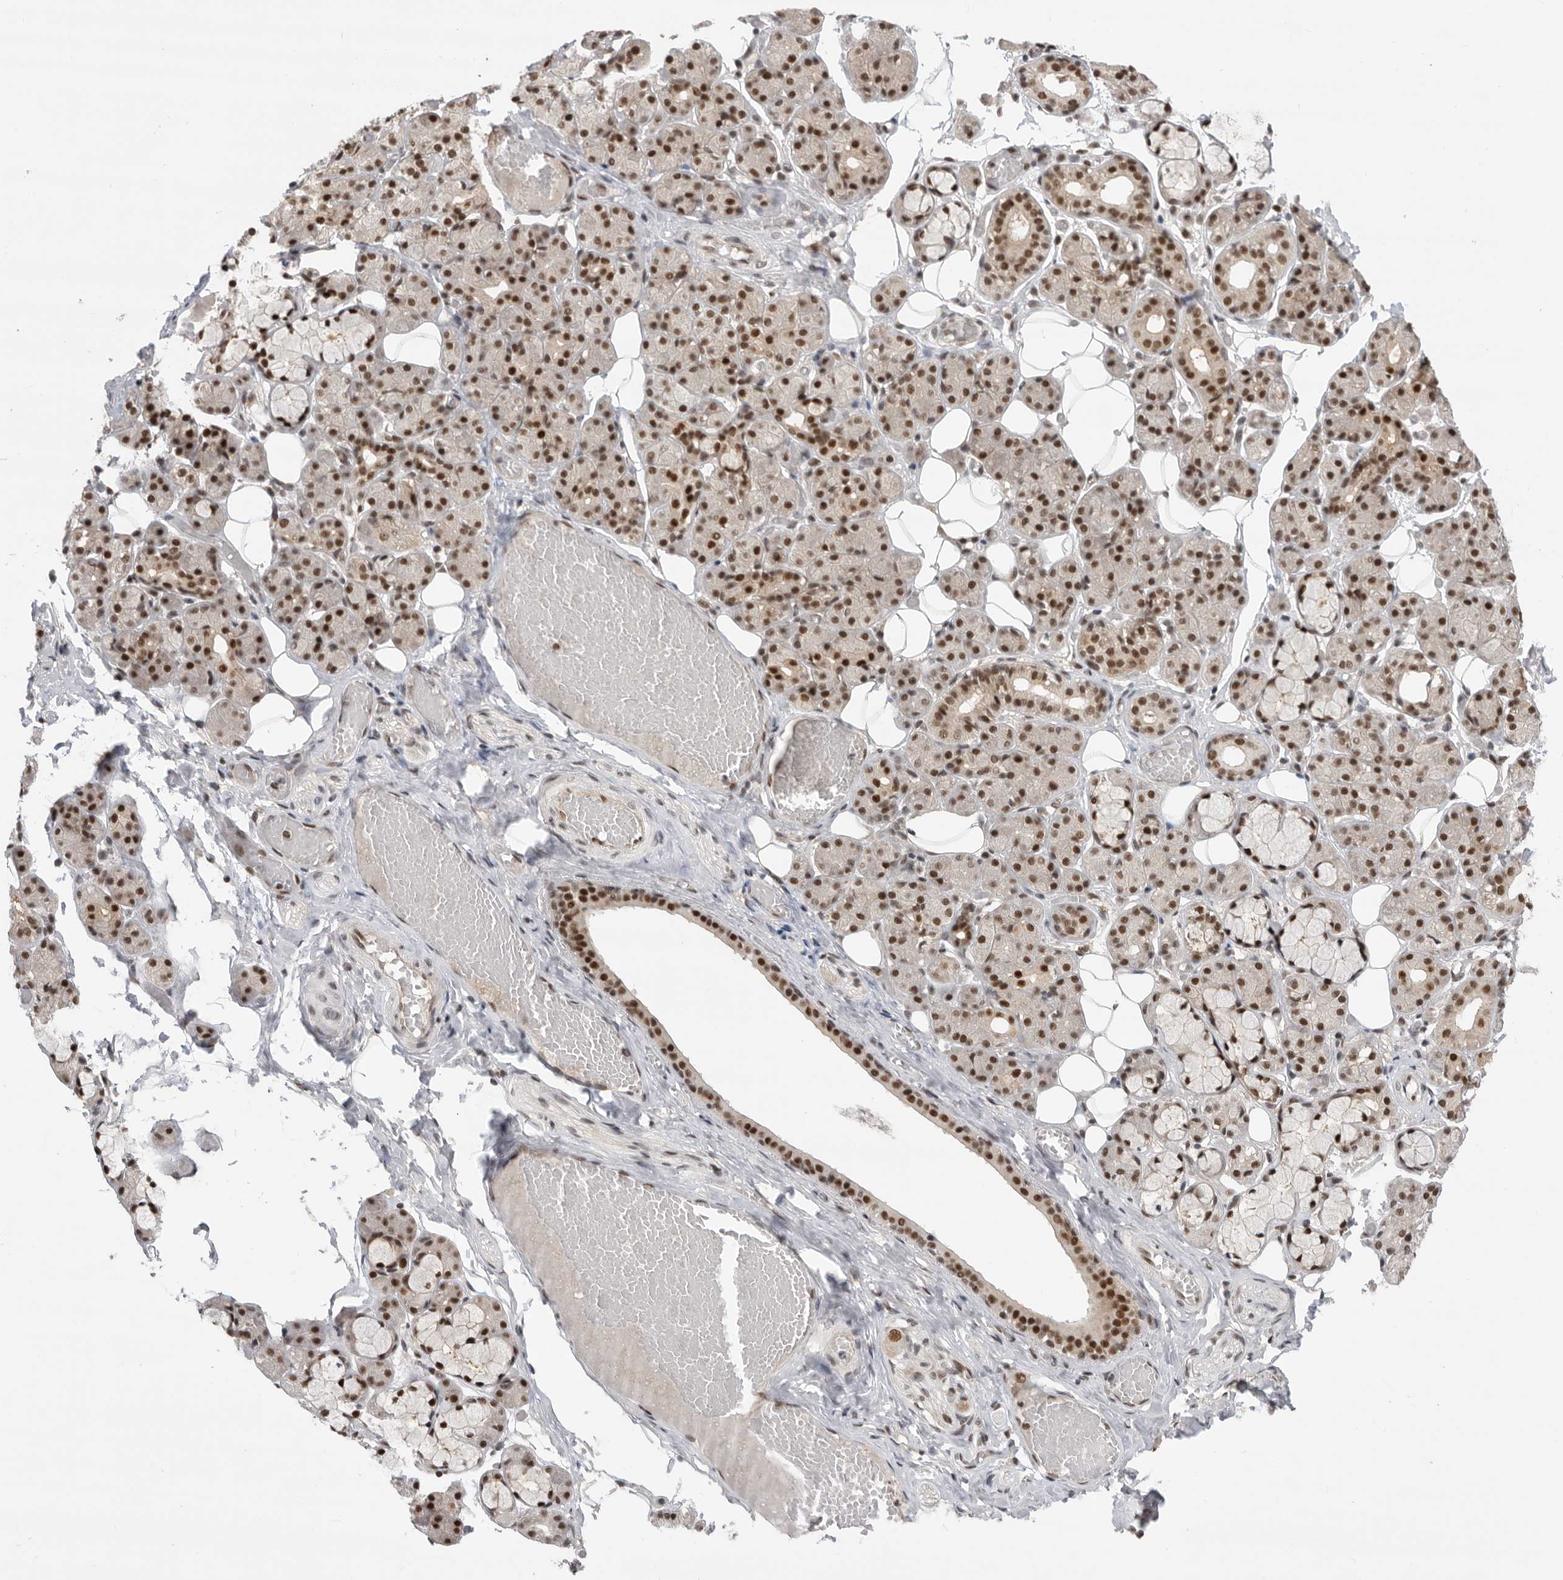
{"staining": {"intensity": "strong", "quantity": ">75%", "location": "nuclear"}, "tissue": "salivary gland", "cell_type": "Glandular cells", "image_type": "normal", "snomed": [{"axis": "morphology", "description": "Normal tissue, NOS"}, {"axis": "topography", "description": "Salivary gland"}], "caption": "Immunohistochemical staining of unremarkable salivary gland exhibits high levels of strong nuclear staining in about >75% of glandular cells. The staining was performed using DAB, with brown indicating positive protein expression. Nuclei are stained blue with hematoxylin.", "gene": "ZNF830", "patient": {"sex": "male", "age": 63}}